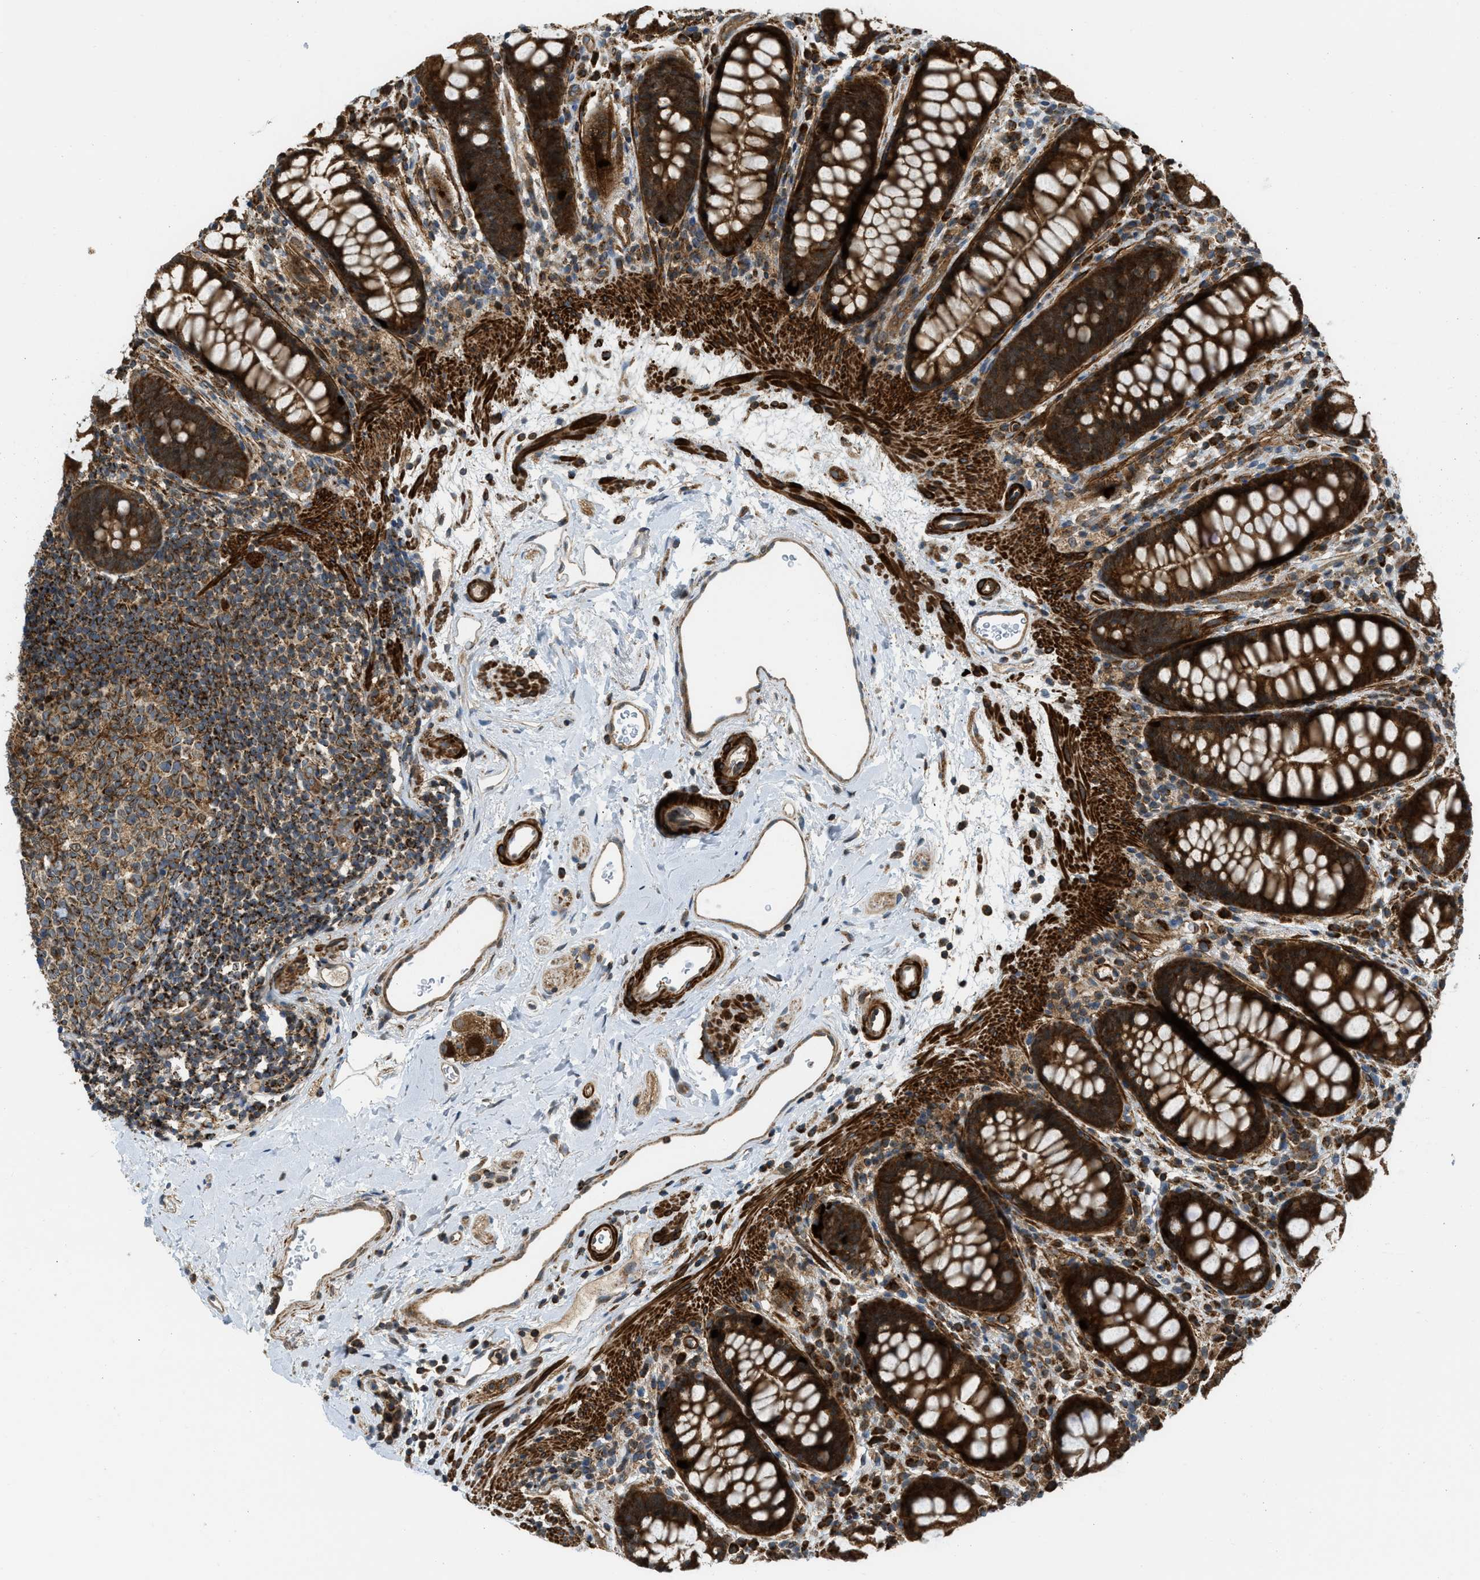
{"staining": {"intensity": "strong", "quantity": ">75%", "location": "cytoplasmic/membranous"}, "tissue": "rectum", "cell_type": "Glandular cells", "image_type": "normal", "snomed": [{"axis": "morphology", "description": "Normal tissue, NOS"}, {"axis": "topography", "description": "Rectum"}], "caption": "High-magnification brightfield microscopy of unremarkable rectum stained with DAB (3,3'-diaminobenzidine) (brown) and counterstained with hematoxylin (blue). glandular cells exhibit strong cytoplasmic/membranous staining is appreciated in approximately>75% of cells.", "gene": "SESN2", "patient": {"sex": "female", "age": 65}}